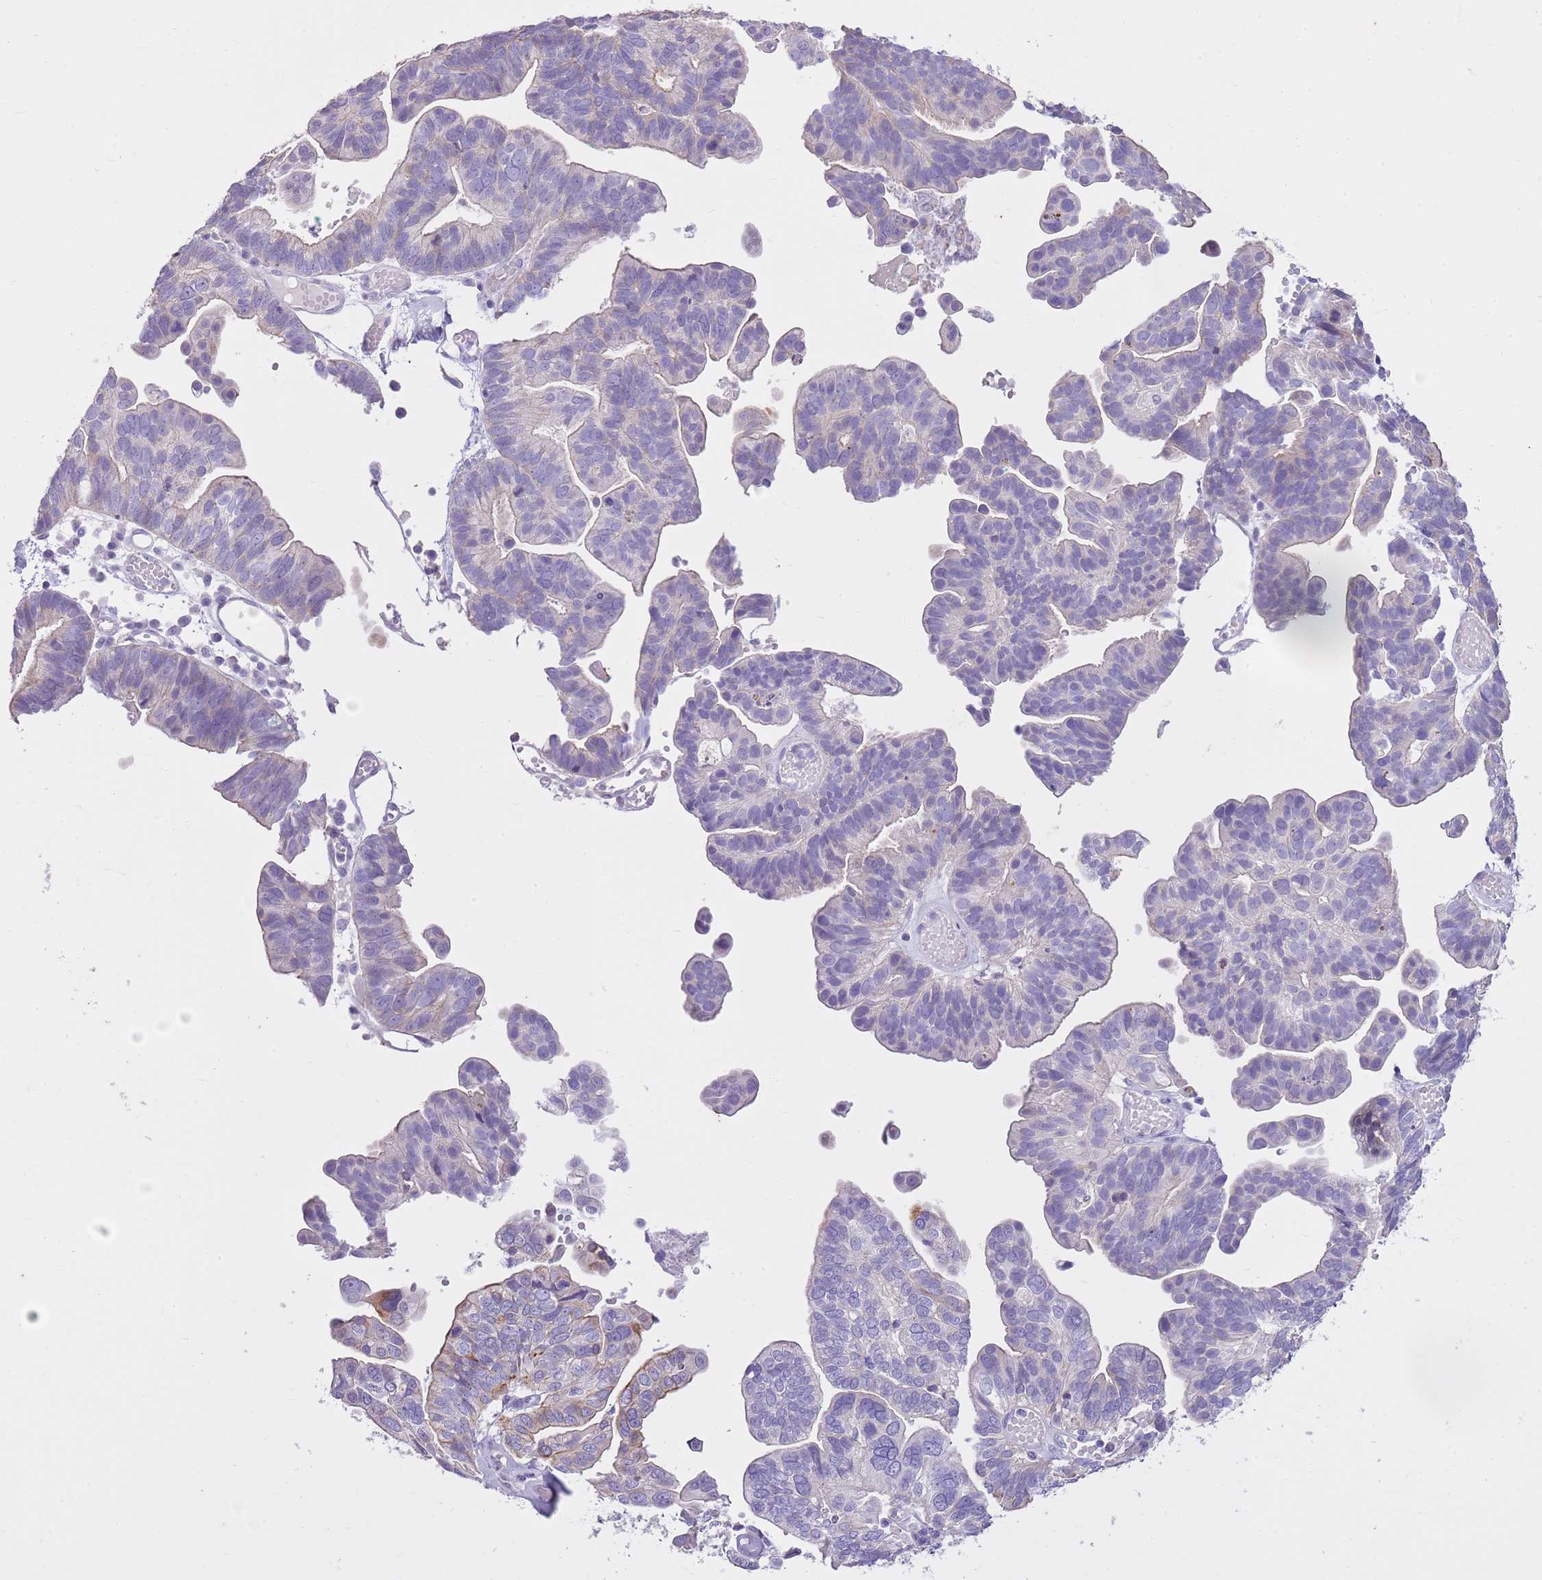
{"staining": {"intensity": "moderate", "quantity": "<25%", "location": "cytoplasmic/membranous"}, "tissue": "ovarian cancer", "cell_type": "Tumor cells", "image_type": "cancer", "snomed": [{"axis": "morphology", "description": "Cystadenocarcinoma, serous, NOS"}, {"axis": "topography", "description": "Ovary"}], "caption": "Human ovarian cancer (serous cystadenocarcinoma) stained with a brown dye displays moderate cytoplasmic/membranous positive staining in approximately <25% of tumor cells.", "gene": "CNPPD1", "patient": {"sex": "female", "age": 56}}